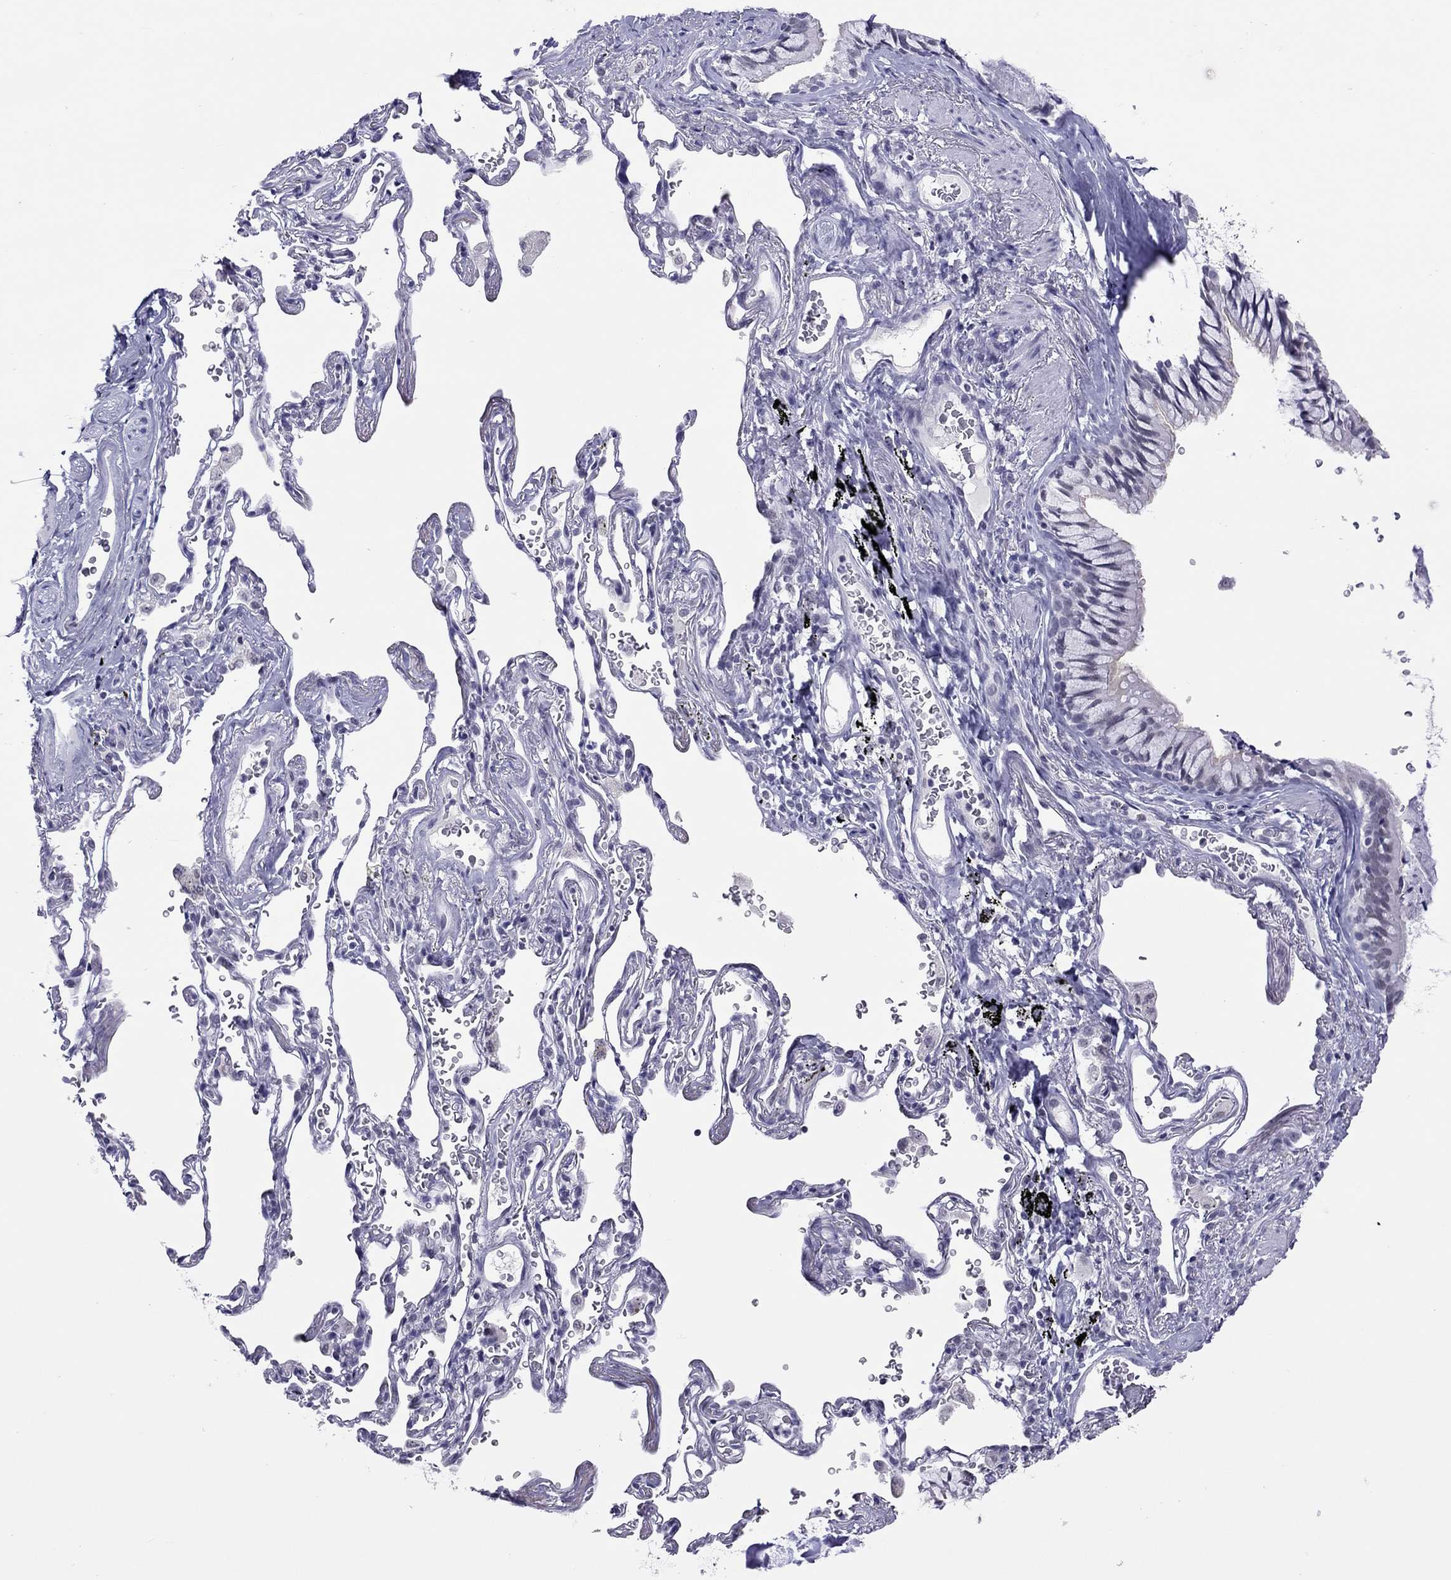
{"staining": {"intensity": "negative", "quantity": "none", "location": "none"}, "tissue": "adipose tissue", "cell_type": "Adipocytes", "image_type": "normal", "snomed": [{"axis": "morphology", "description": "Normal tissue, NOS"}, {"axis": "morphology", "description": "Adenocarcinoma, NOS"}, {"axis": "topography", "description": "Cartilage tissue"}, {"axis": "topography", "description": "Lung"}], "caption": "Histopathology image shows no significant protein positivity in adipocytes of normal adipose tissue. Nuclei are stained in blue.", "gene": "JHY", "patient": {"sex": "male", "age": 59}}